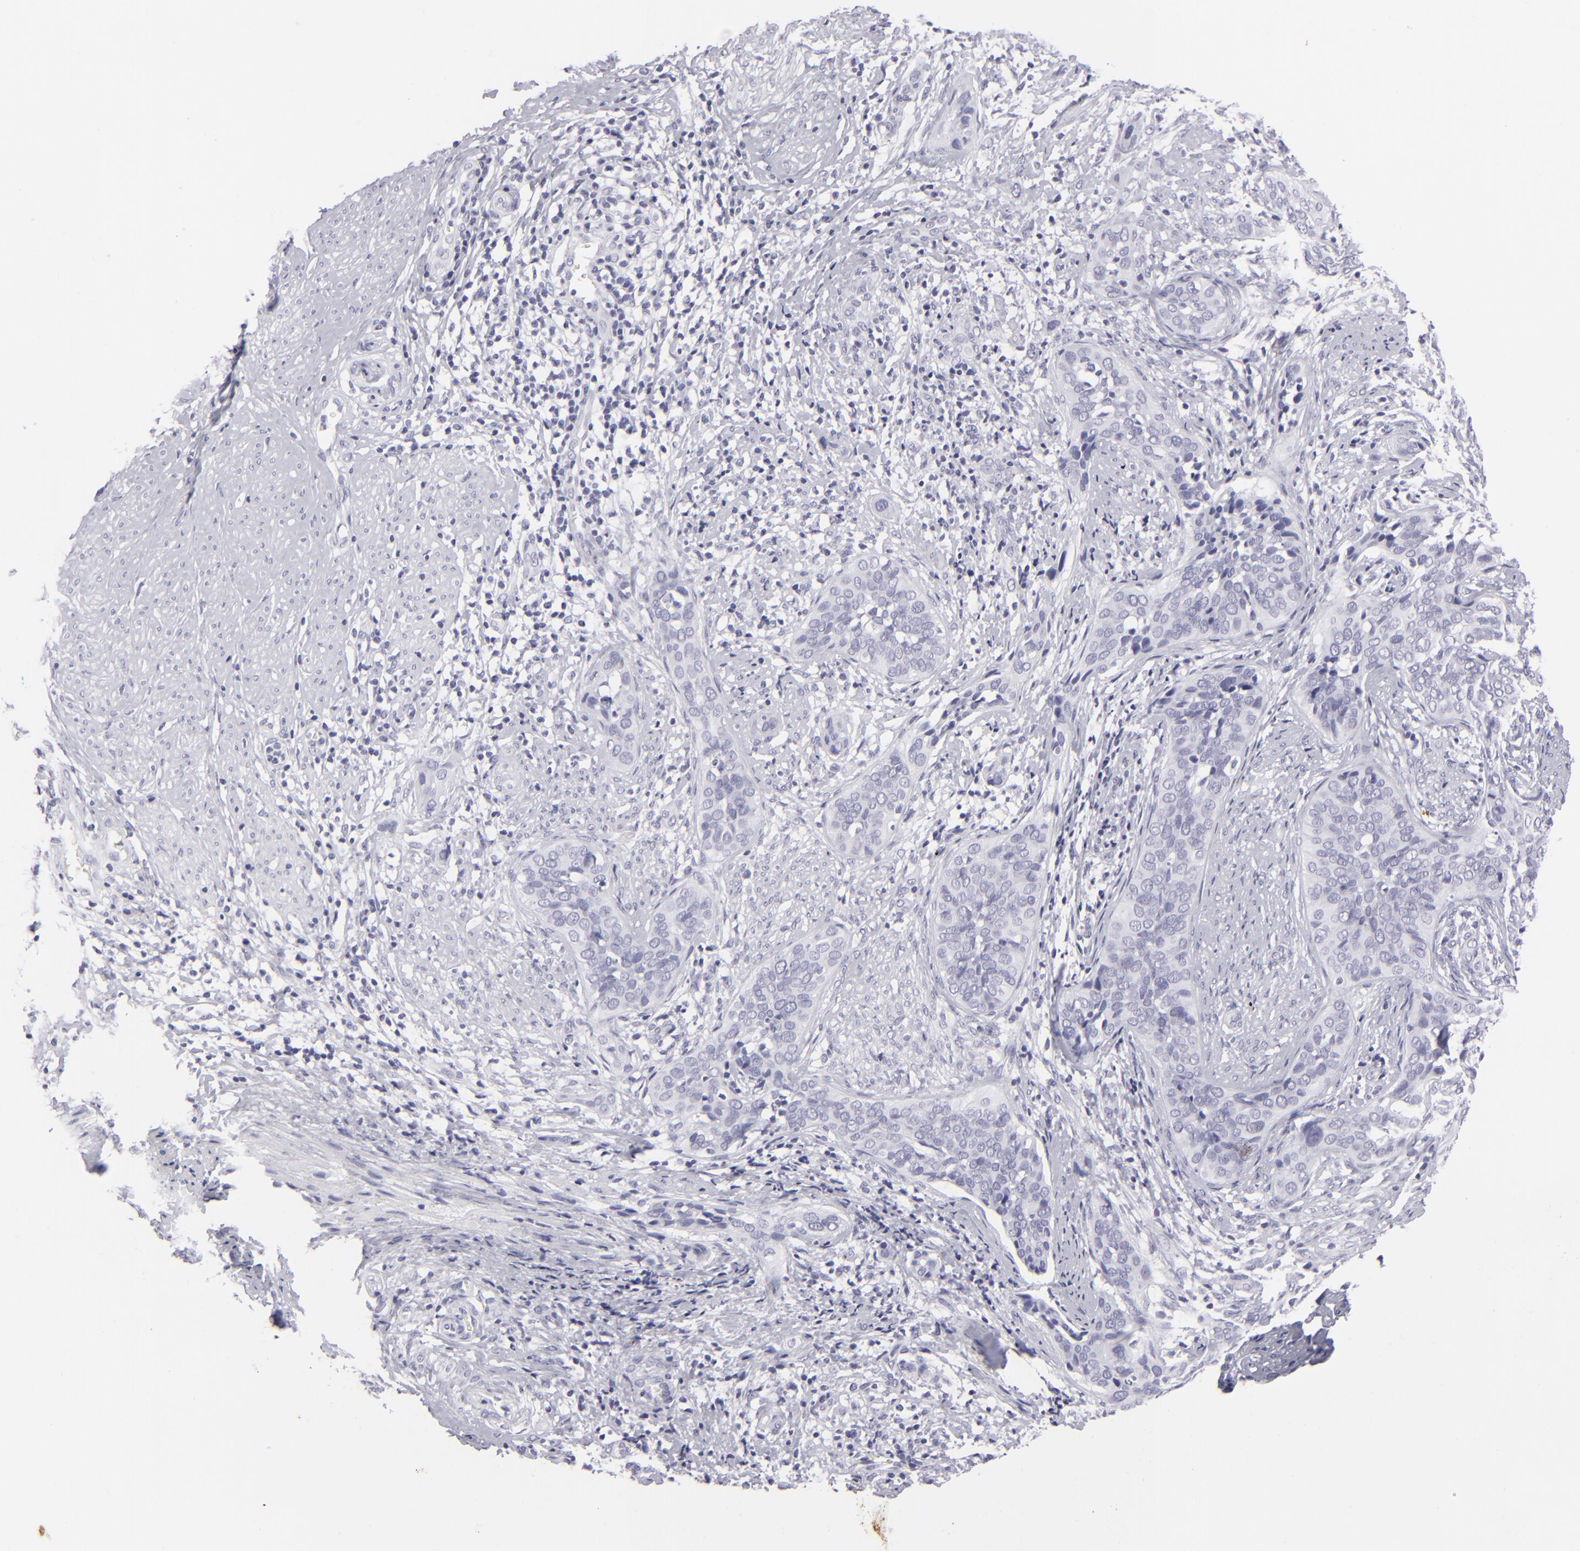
{"staining": {"intensity": "negative", "quantity": "none", "location": "none"}, "tissue": "cervical cancer", "cell_type": "Tumor cells", "image_type": "cancer", "snomed": [{"axis": "morphology", "description": "Squamous cell carcinoma, NOS"}, {"axis": "topography", "description": "Cervix"}], "caption": "An IHC histopathology image of cervical squamous cell carcinoma is shown. There is no staining in tumor cells of cervical squamous cell carcinoma.", "gene": "KRT1", "patient": {"sex": "female", "age": 31}}